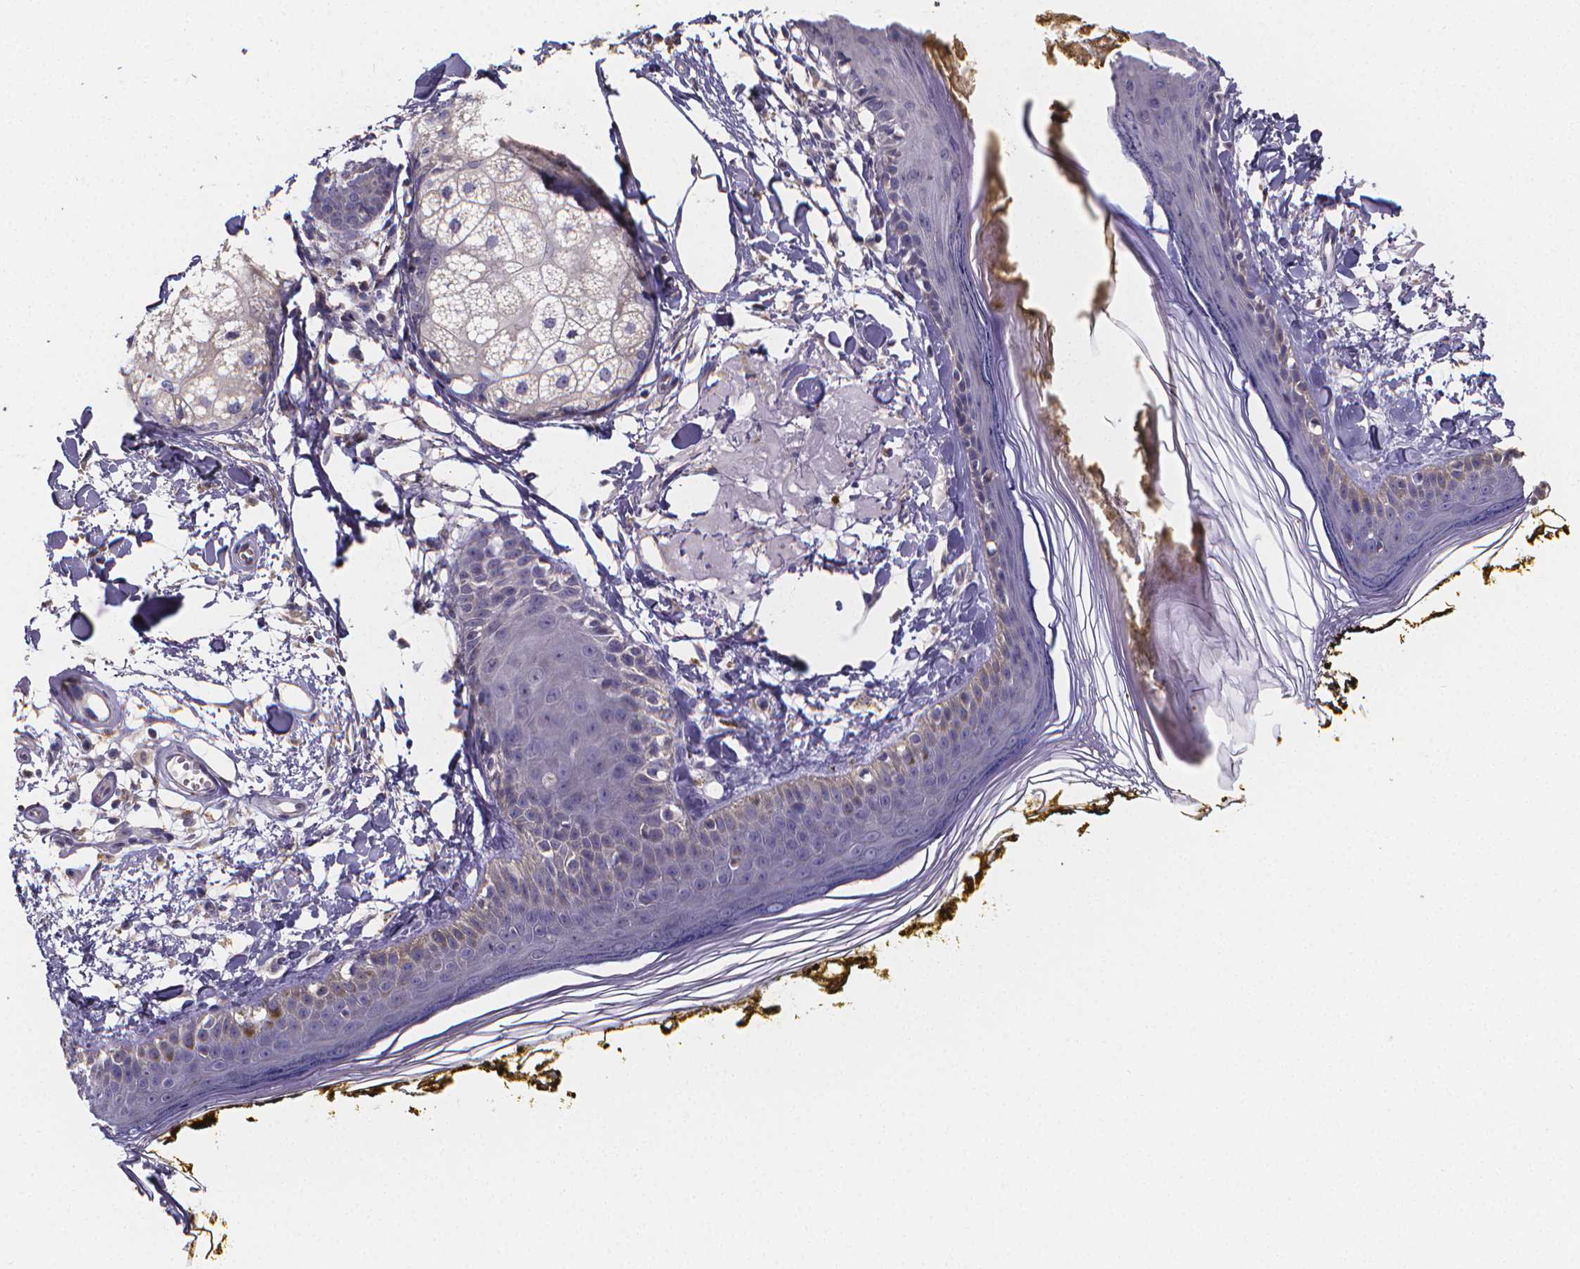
{"staining": {"intensity": "negative", "quantity": "none", "location": "none"}, "tissue": "skin", "cell_type": "Fibroblasts", "image_type": "normal", "snomed": [{"axis": "morphology", "description": "Normal tissue, NOS"}, {"axis": "topography", "description": "Skin"}], "caption": "High power microscopy image of an immunohistochemistry image of normal skin, revealing no significant staining in fibroblasts.", "gene": "PAH", "patient": {"sex": "male", "age": 76}}